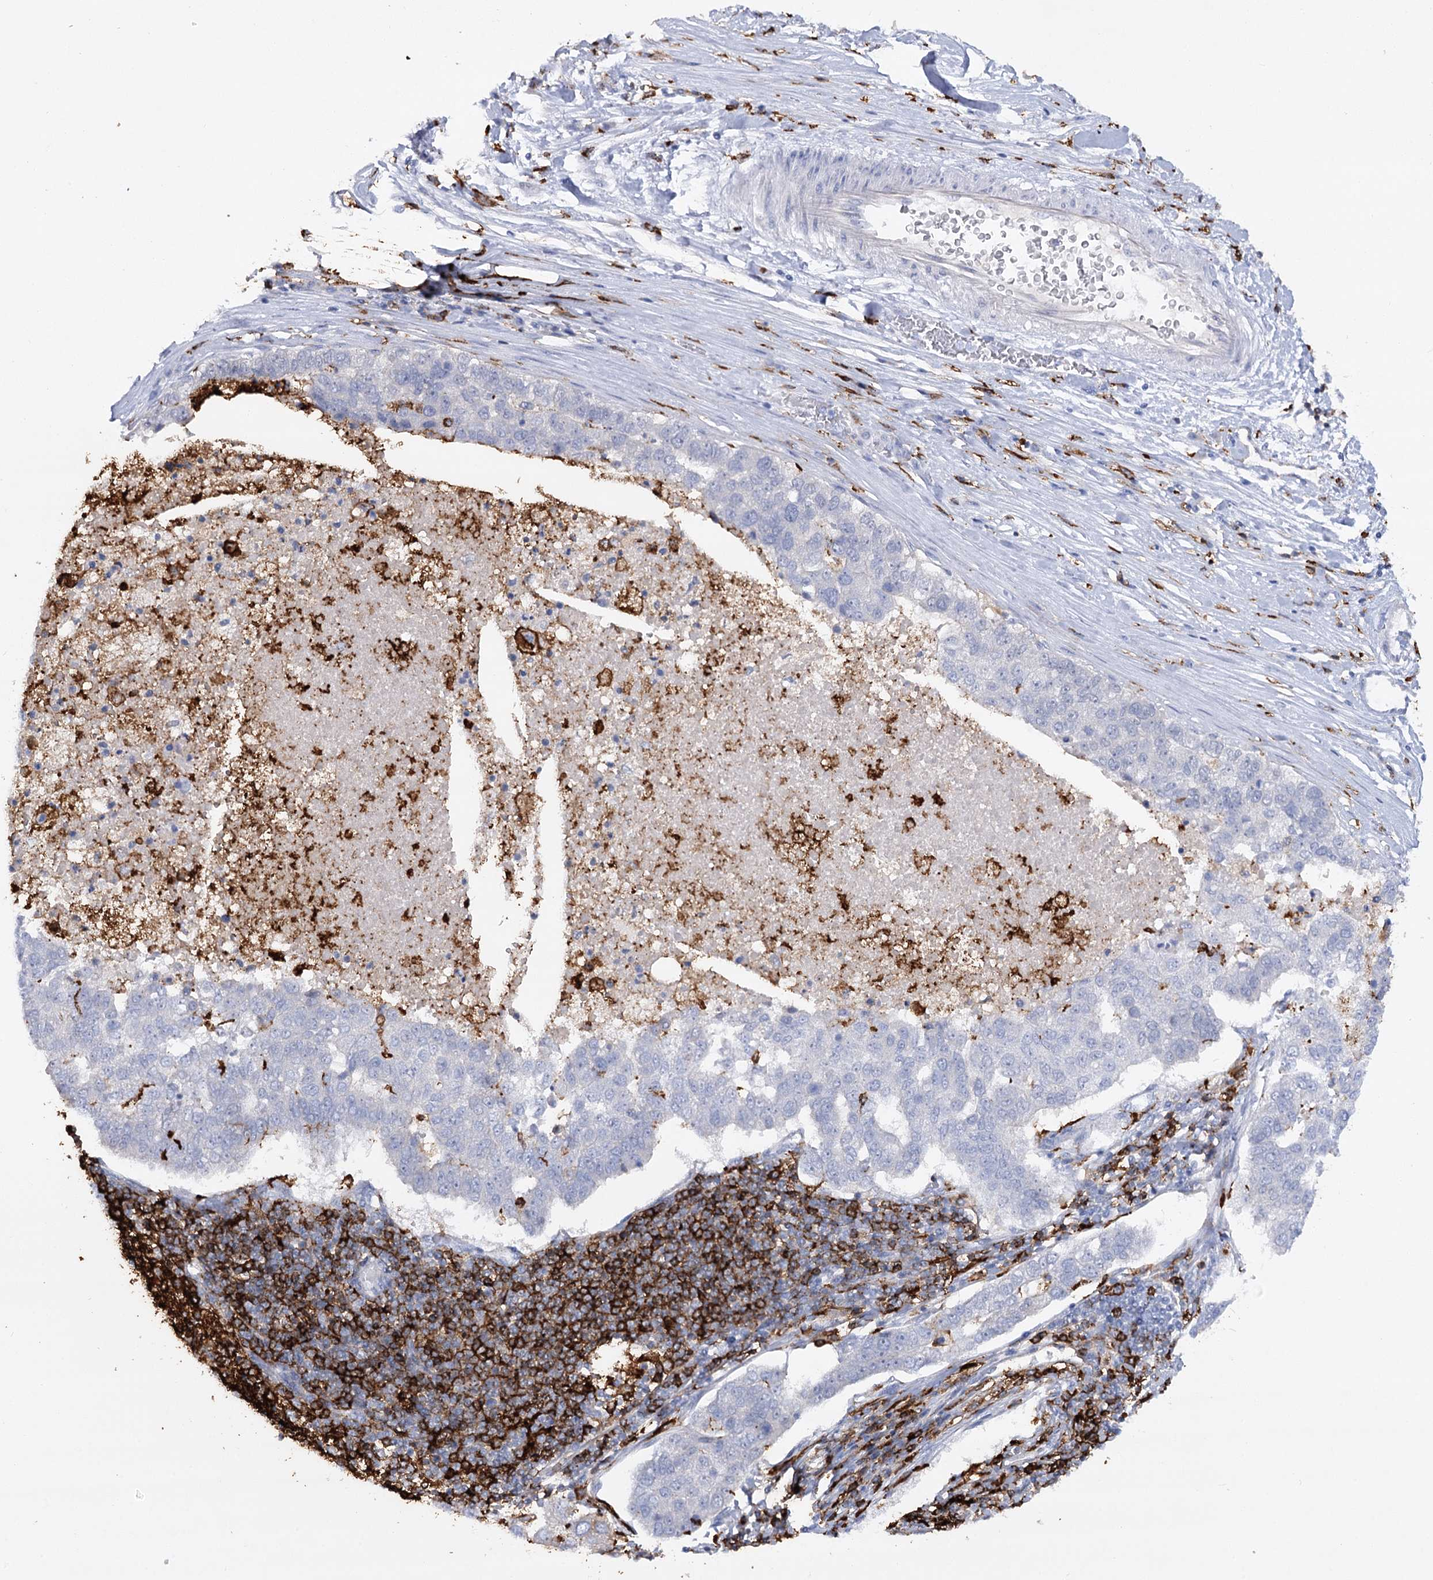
{"staining": {"intensity": "negative", "quantity": "none", "location": "none"}, "tissue": "pancreatic cancer", "cell_type": "Tumor cells", "image_type": "cancer", "snomed": [{"axis": "morphology", "description": "Adenocarcinoma, NOS"}, {"axis": "topography", "description": "Pancreas"}], "caption": "Immunohistochemistry (IHC) image of human pancreatic cancer stained for a protein (brown), which demonstrates no positivity in tumor cells.", "gene": "PIWIL4", "patient": {"sex": "female", "age": 61}}